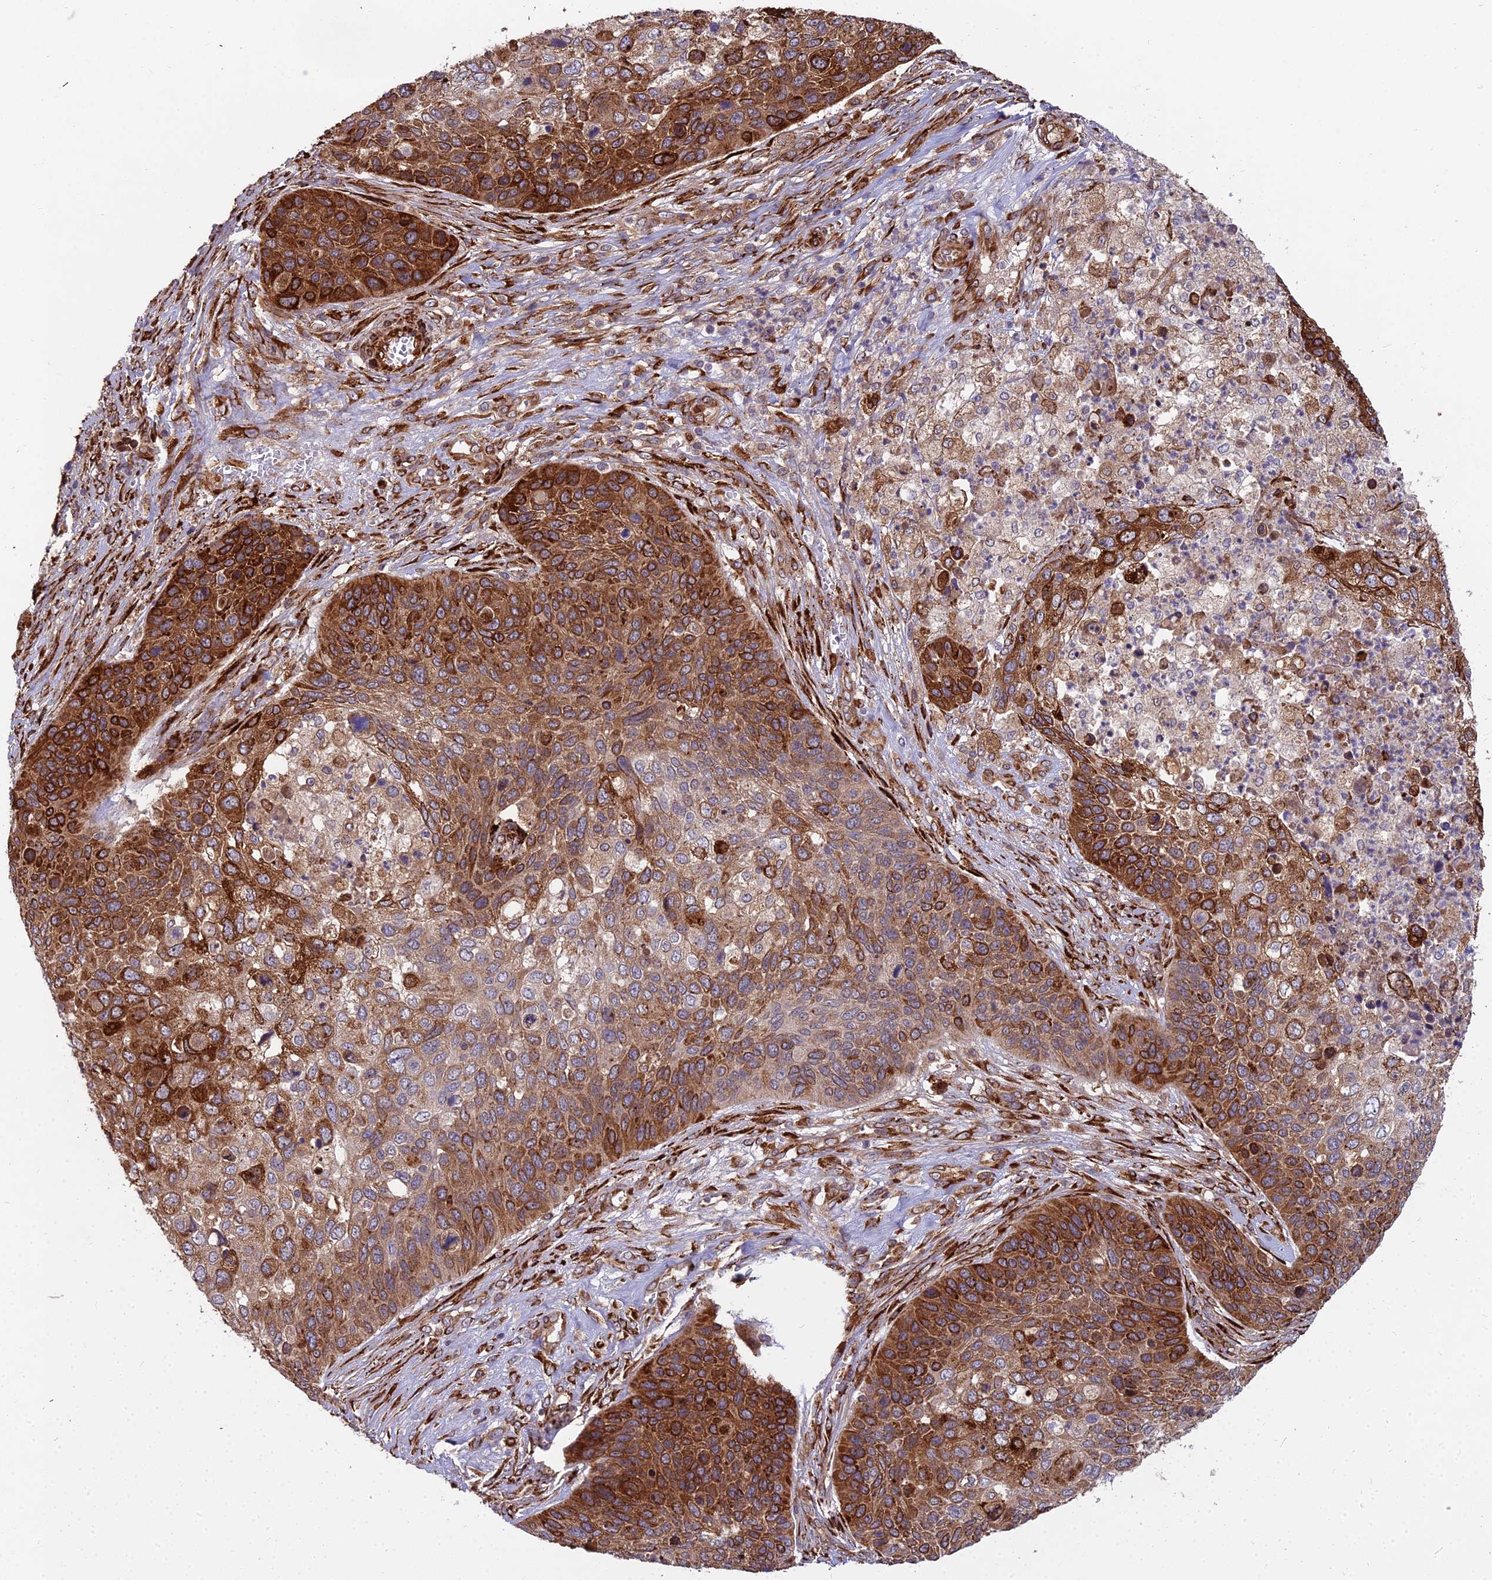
{"staining": {"intensity": "strong", "quantity": "25%-75%", "location": "cytoplasmic/membranous"}, "tissue": "skin cancer", "cell_type": "Tumor cells", "image_type": "cancer", "snomed": [{"axis": "morphology", "description": "Basal cell carcinoma"}, {"axis": "topography", "description": "Skin"}], "caption": "Protein expression analysis of human skin basal cell carcinoma reveals strong cytoplasmic/membranous staining in about 25%-75% of tumor cells. Nuclei are stained in blue.", "gene": "NDUFAF7", "patient": {"sex": "female", "age": 74}}